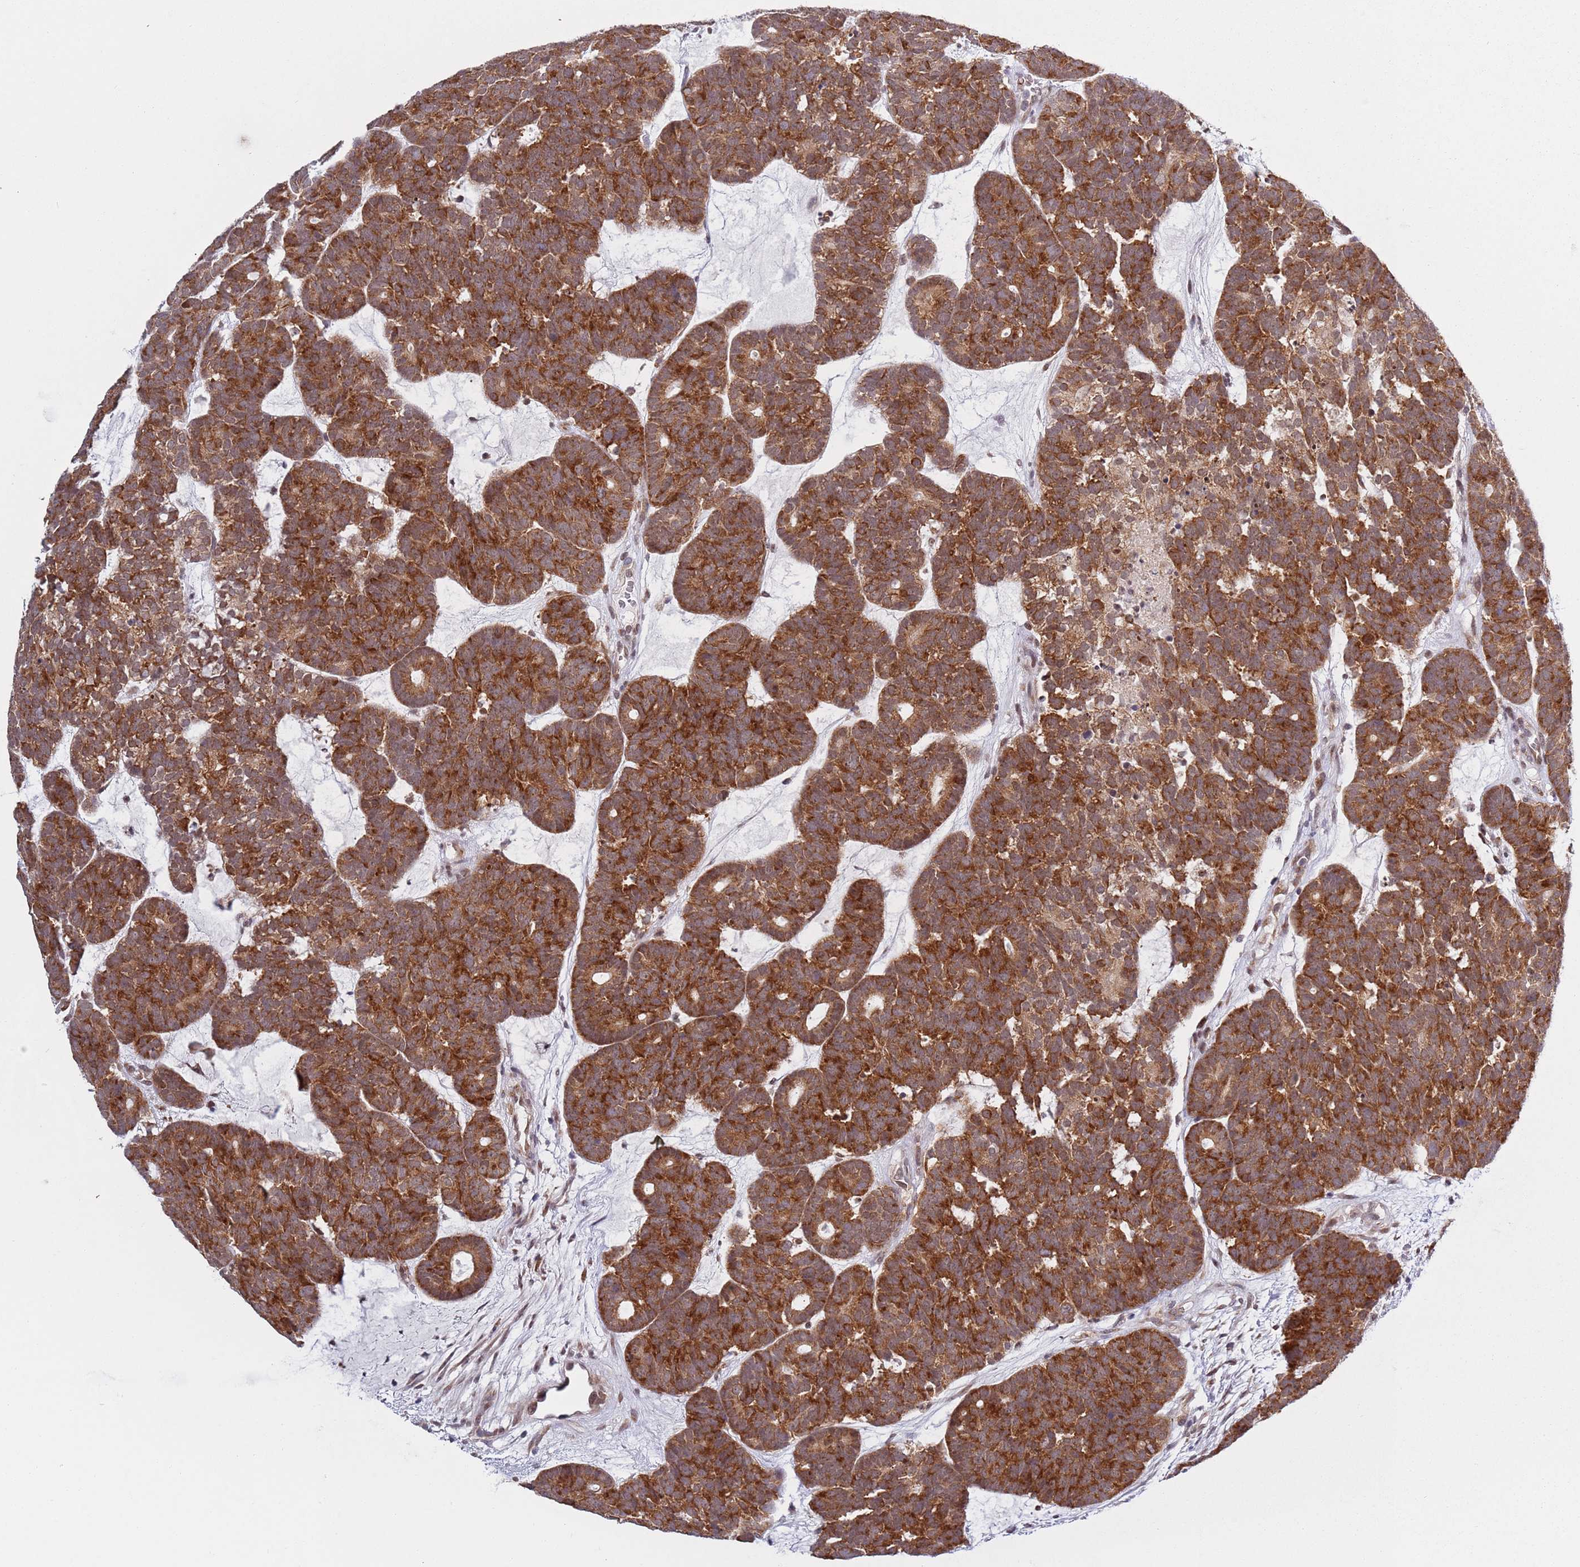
{"staining": {"intensity": "strong", "quantity": ">75%", "location": "cytoplasmic/membranous"}, "tissue": "head and neck cancer", "cell_type": "Tumor cells", "image_type": "cancer", "snomed": [{"axis": "morphology", "description": "Adenocarcinoma, NOS"}, {"axis": "topography", "description": "Head-Neck"}], "caption": "DAB (3,3'-diaminobenzidine) immunohistochemical staining of human head and neck adenocarcinoma reveals strong cytoplasmic/membranous protein expression in about >75% of tumor cells.", "gene": "SLC25A32", "patient": {"sex": "female", "age": 81}}